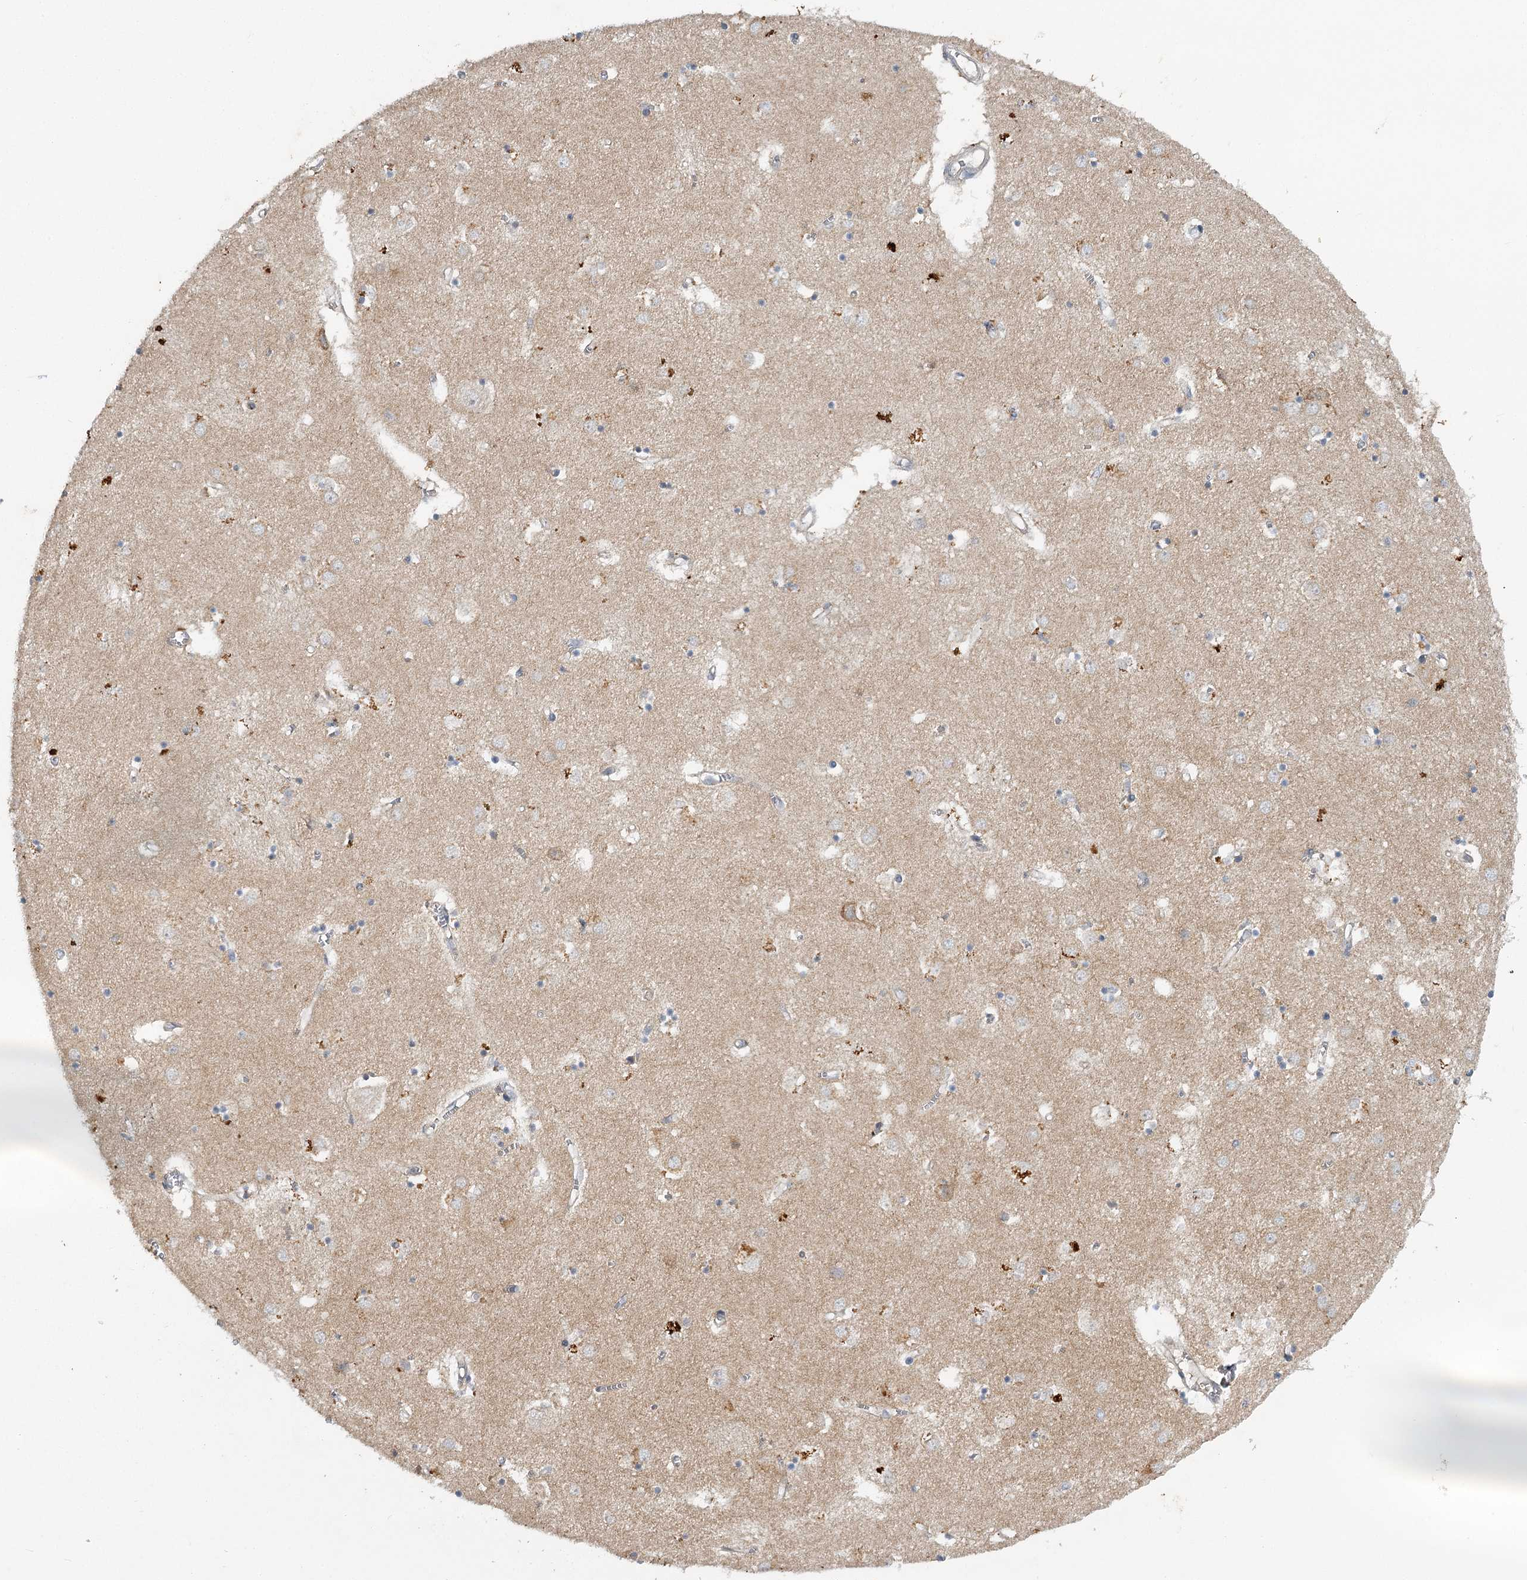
{"staining": {"intensity": "weak", "quantity": "<25%", "location": "cytoplasmic/membranous"}, "tissue": "caudate", "cell_type": "Glial cells", "image_type": "normal", "snomed": [{"axis": "morphology", "description": "Normal tissue, NOS"}, {"axis": "topography", "description": "Lateral ventricle wall"}], "caption": "A histopathology image of caudate stained for a protein demonstrates no brown staining in glial cells.", "gene": "PYROXD2", "patient": {"sex": "male", "age": 70}}